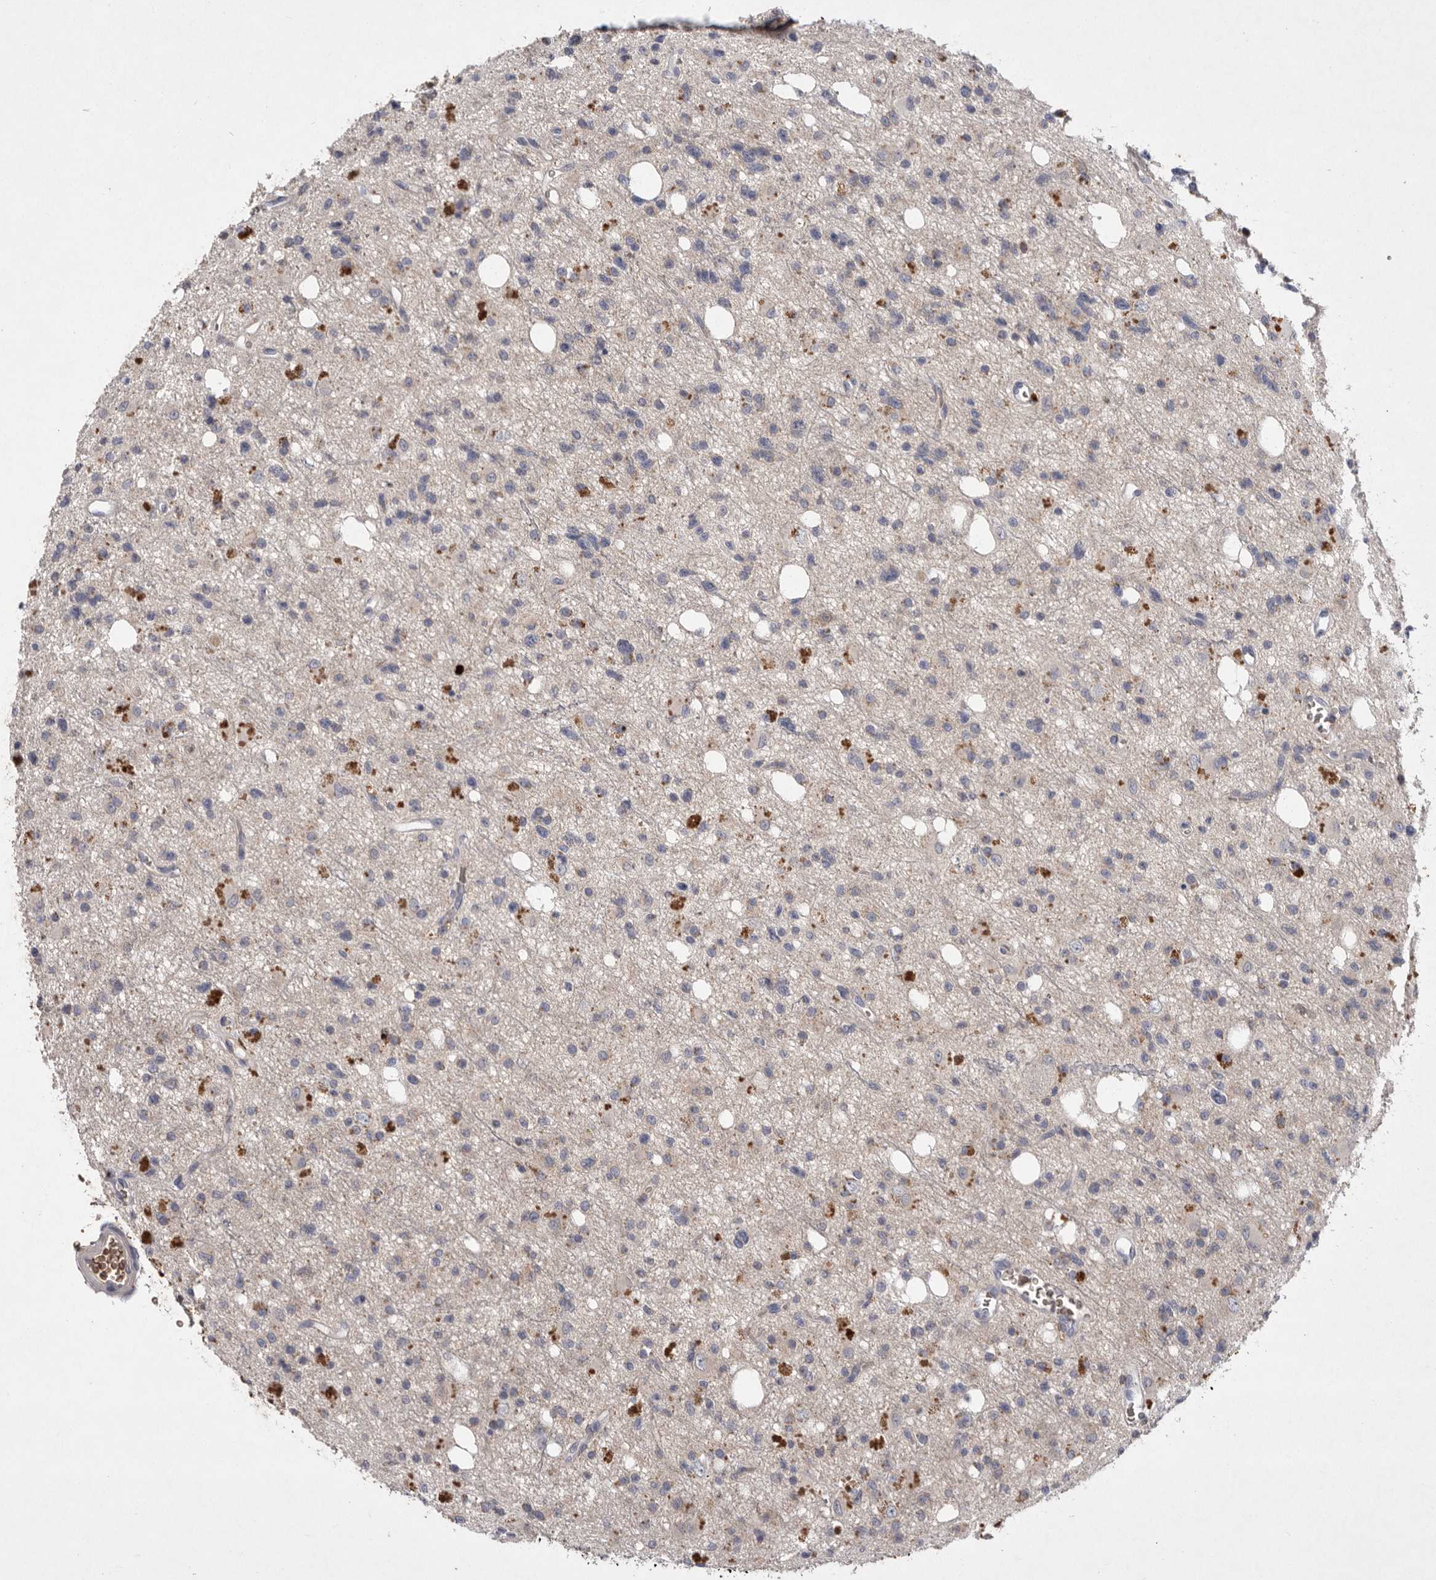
{"staining": {"intensity": "negative", "quantity": "none", "location": "none"}, "tissue": "glioma", "cell_type": "Tumor cells", "image_type": "cancer", "snomed": [{"axis": "morphology", "description": "Glioma, malignant, High grade"}, {"axis": "topography", "description": "Brain"}], "caption": "Immunohistochemistry (IHC) of human malignant high-grade glioma displays no staining in tumor cells.", "gene": "TNFSF14", "patient": {"sex": "female", "age": 62}}